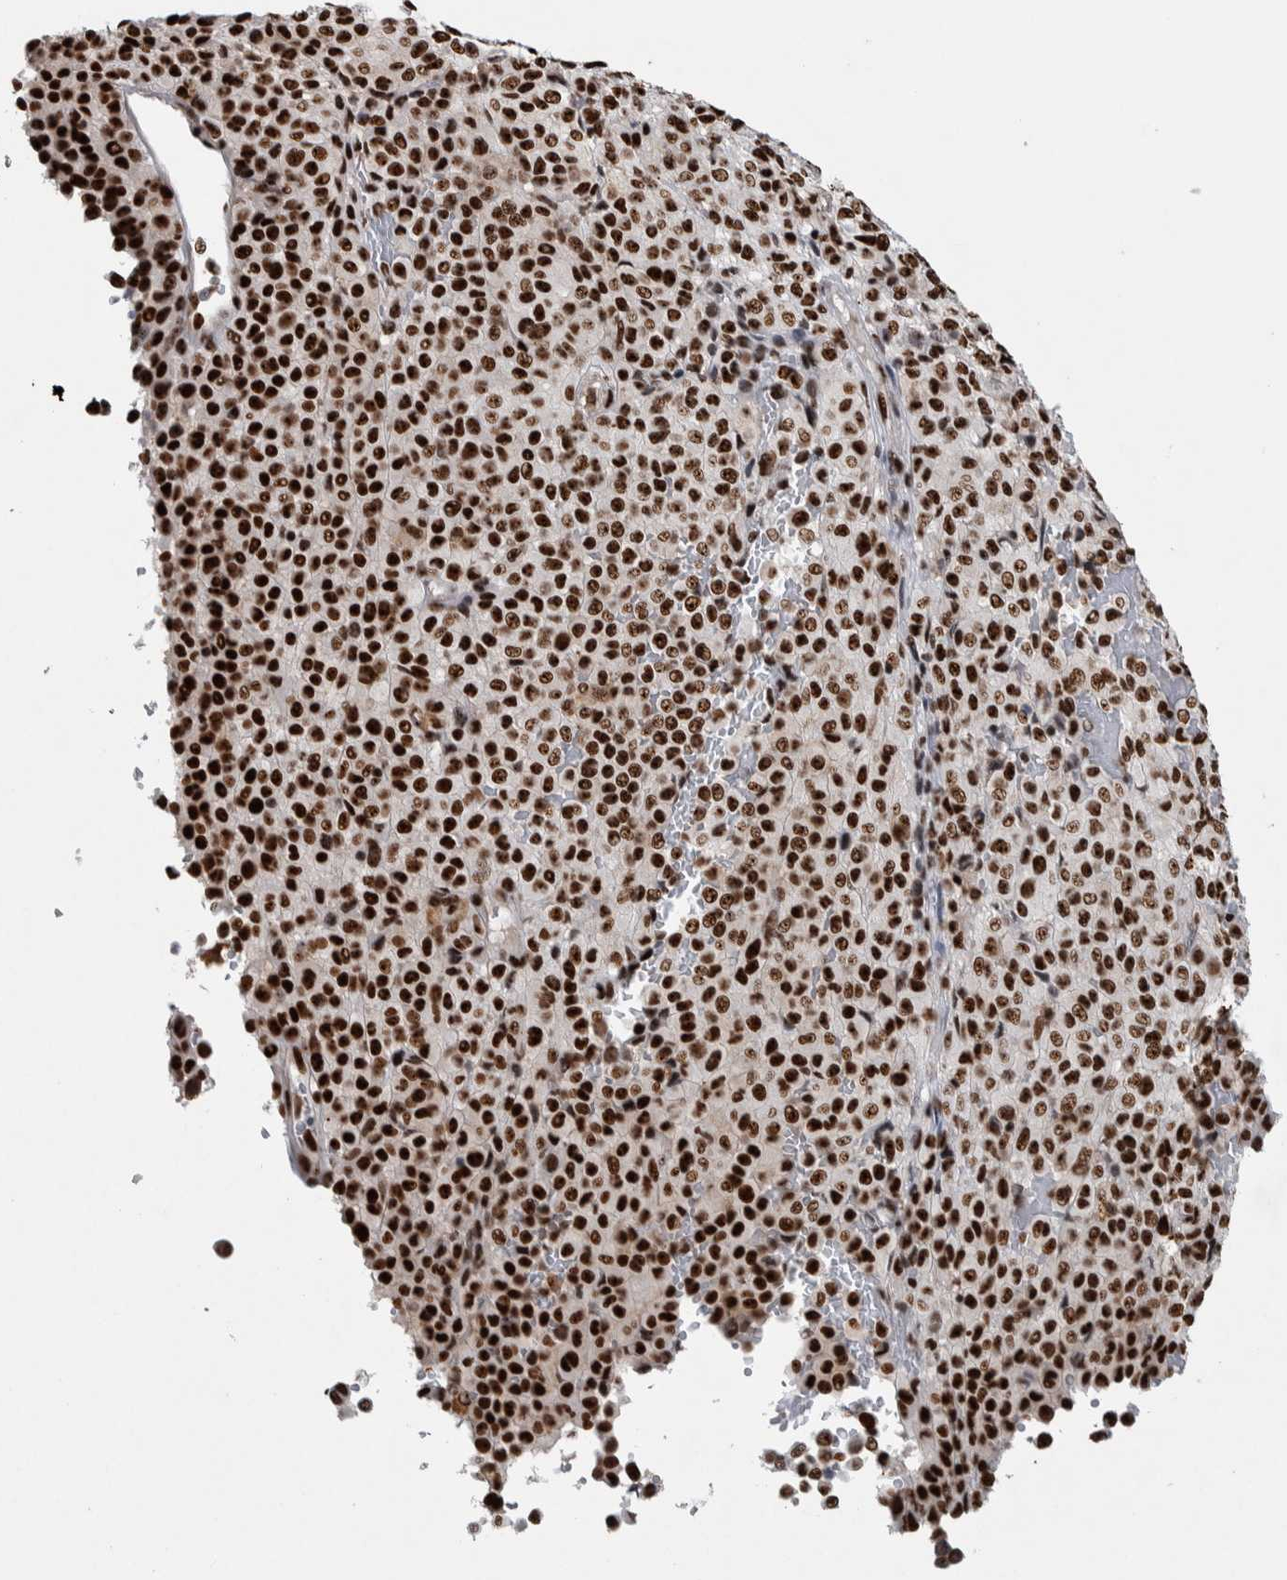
{"staining": {"intensity": "strong", "quantity": ">75%", "location": "nuclear"}, "tissue": "melanoma", "cell_type": "Tumor cells", "image_type": "cancer", "snomed": [{"axis": "morphology", "description": "Malignant melanoma, Metastatic site"}, {"axis": "topography", "description": "Pancreas"}], "caption": "There is high levels of strong nuclear expression in tumor cells of malignant melanoma (metastatic site), as demonstrated by immunohistochemical staining (brown color).", "gene": "NCL", "patient": {"sex": "female", "age": 30}}